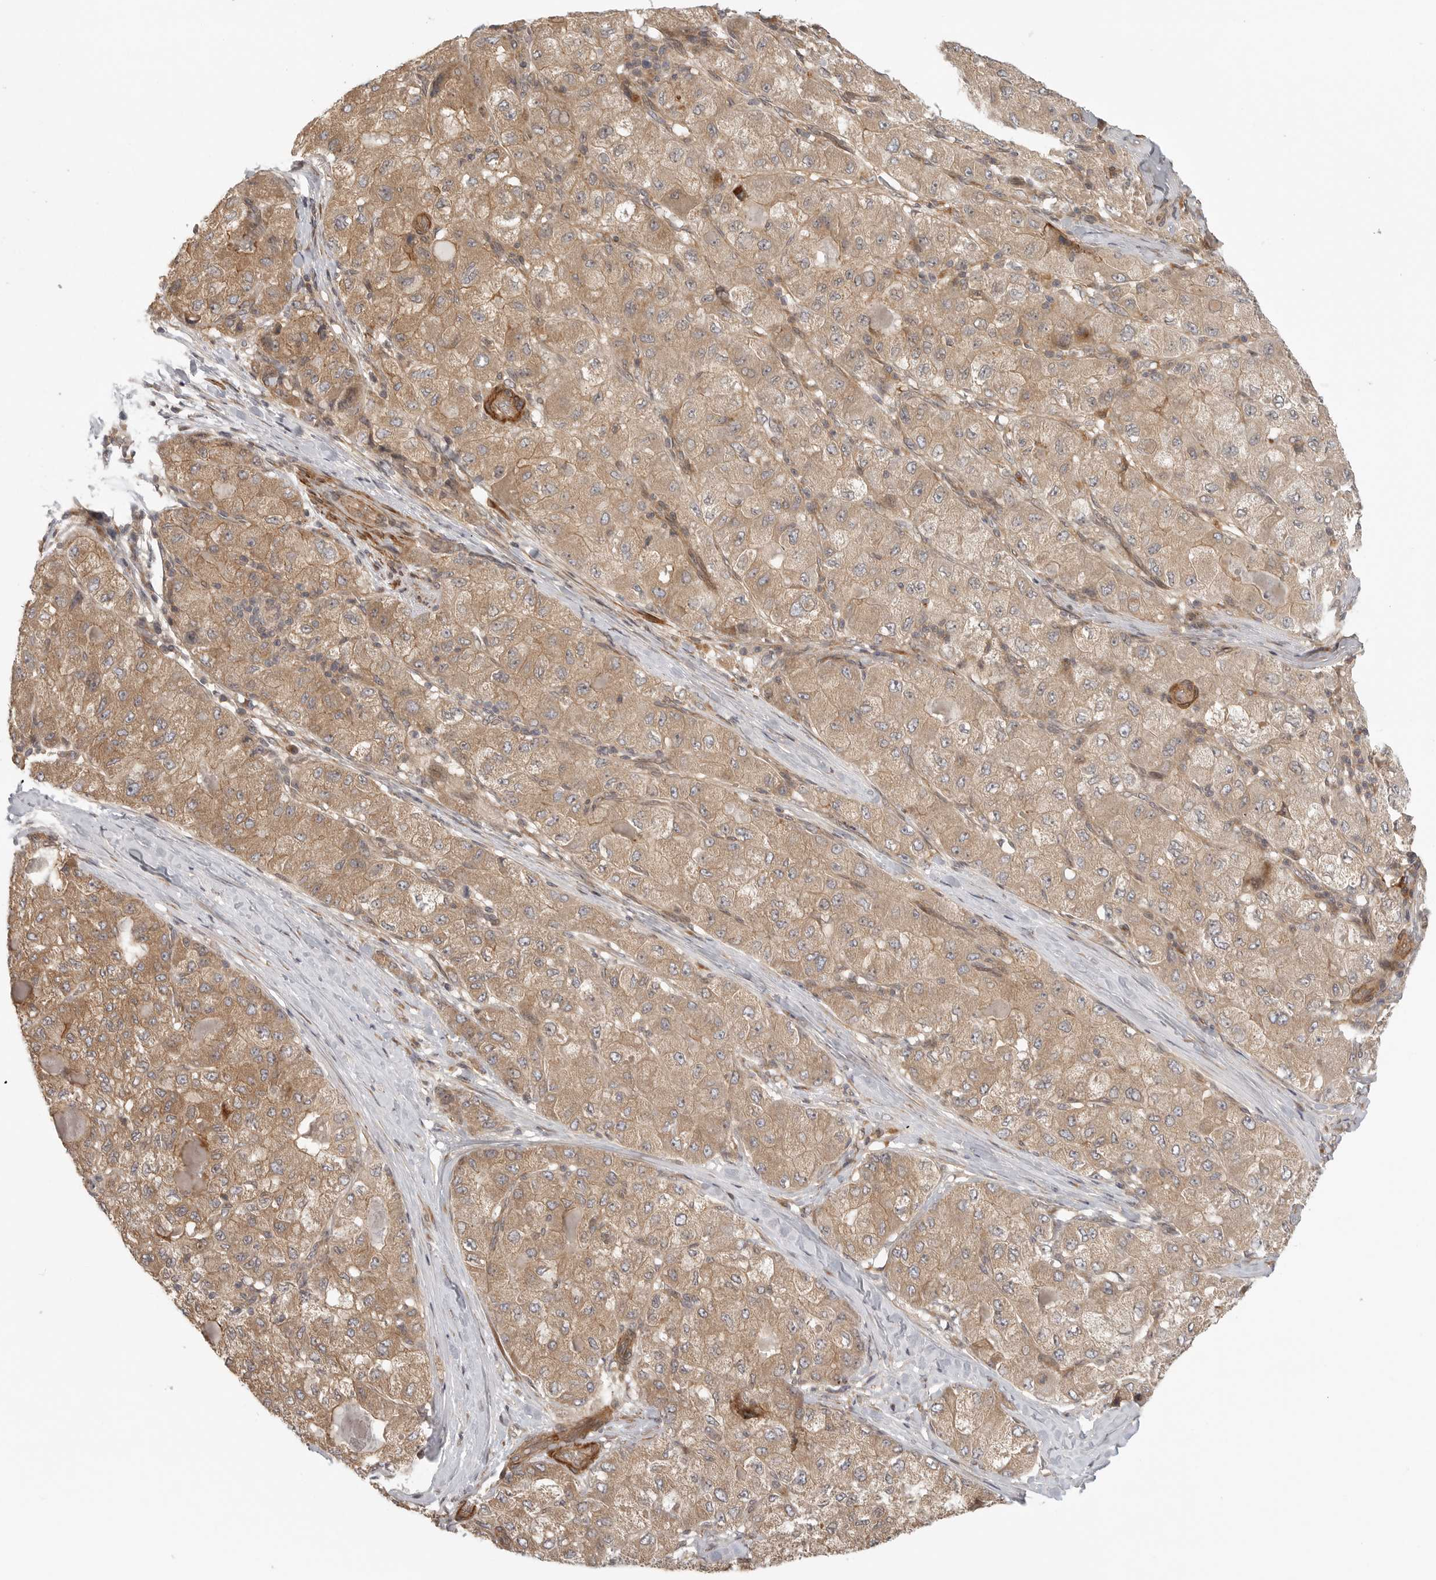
{"staining": {"intensity": "moderate", "quantity": ">75%", "location": "cytoplasmic/membranous"}, "tissue": "liver cancer", "cell_type": "Tumor cells", "image_type": "cancer", "snomed": [{"axis": "morphology", "description": "Carcinoma, Hepatocellular, NOS"}, {"axis": "topography", "description": "Liver"}], "caption": "Human liver cancer stained with a protein marker displays moderate staining in tumor cells.", "gene": "CCPG1", "patient": {"sex": "male", "age": 80}}